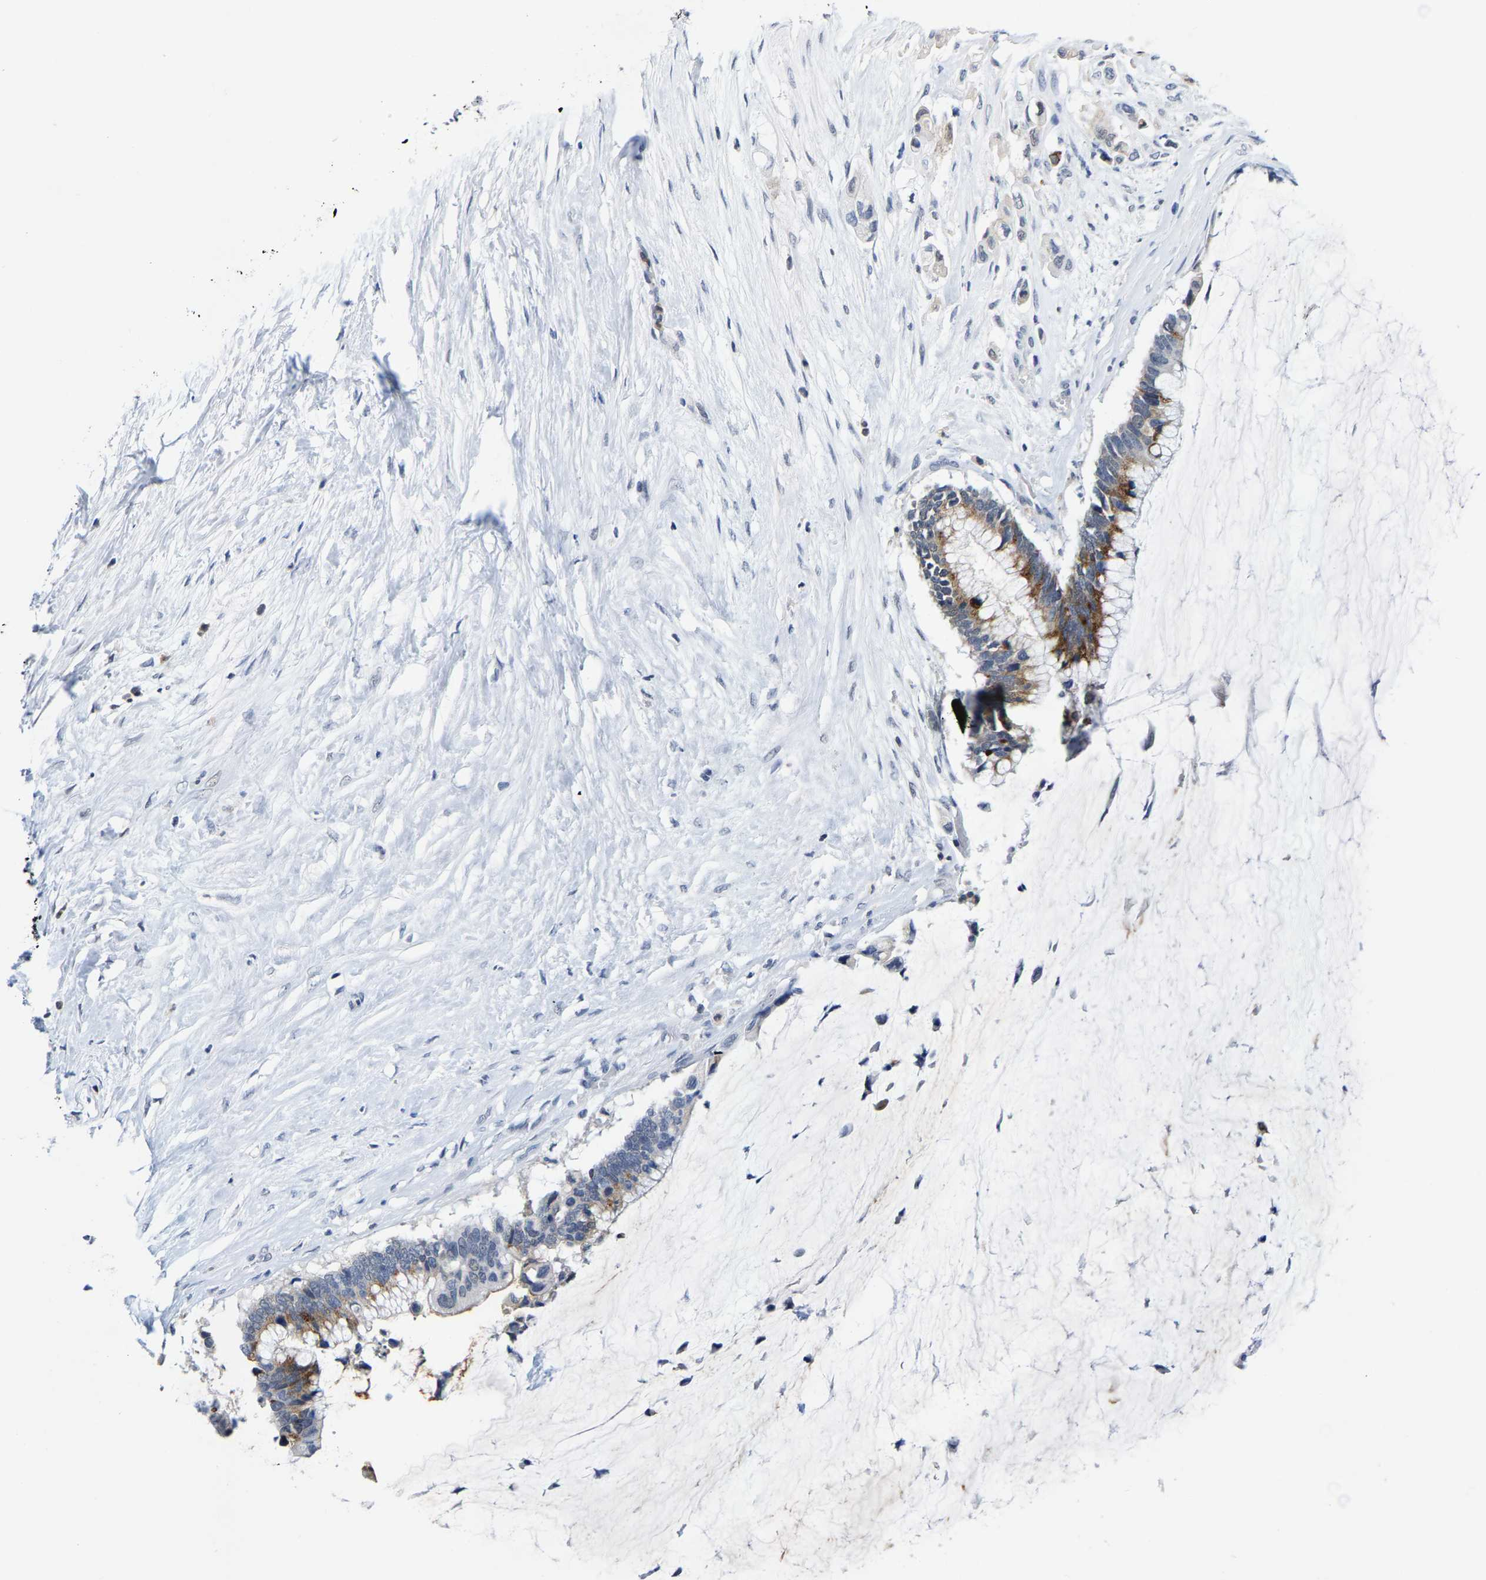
{"staining": {"intensity": "strong", "quantity": "<25%", "location": "cytoplasmic/membranous"}, "tissue": "pancreatic cancer", "cell_type": "Tumor cells", "image_type": "cancer", "snomed": [{"axis": "morphology", "description": "Adenocarcinoma, NOS"}, {"axis": "topography", "description": "Pancreas"}], "caption": "A brown stain highlights strong cytoplasmic/membranous positivity of a protein in human pancreatic adenocarcinoma tumor cells.", "gene": "FGD3", "patient": {"sex": "male", "age": 41}}